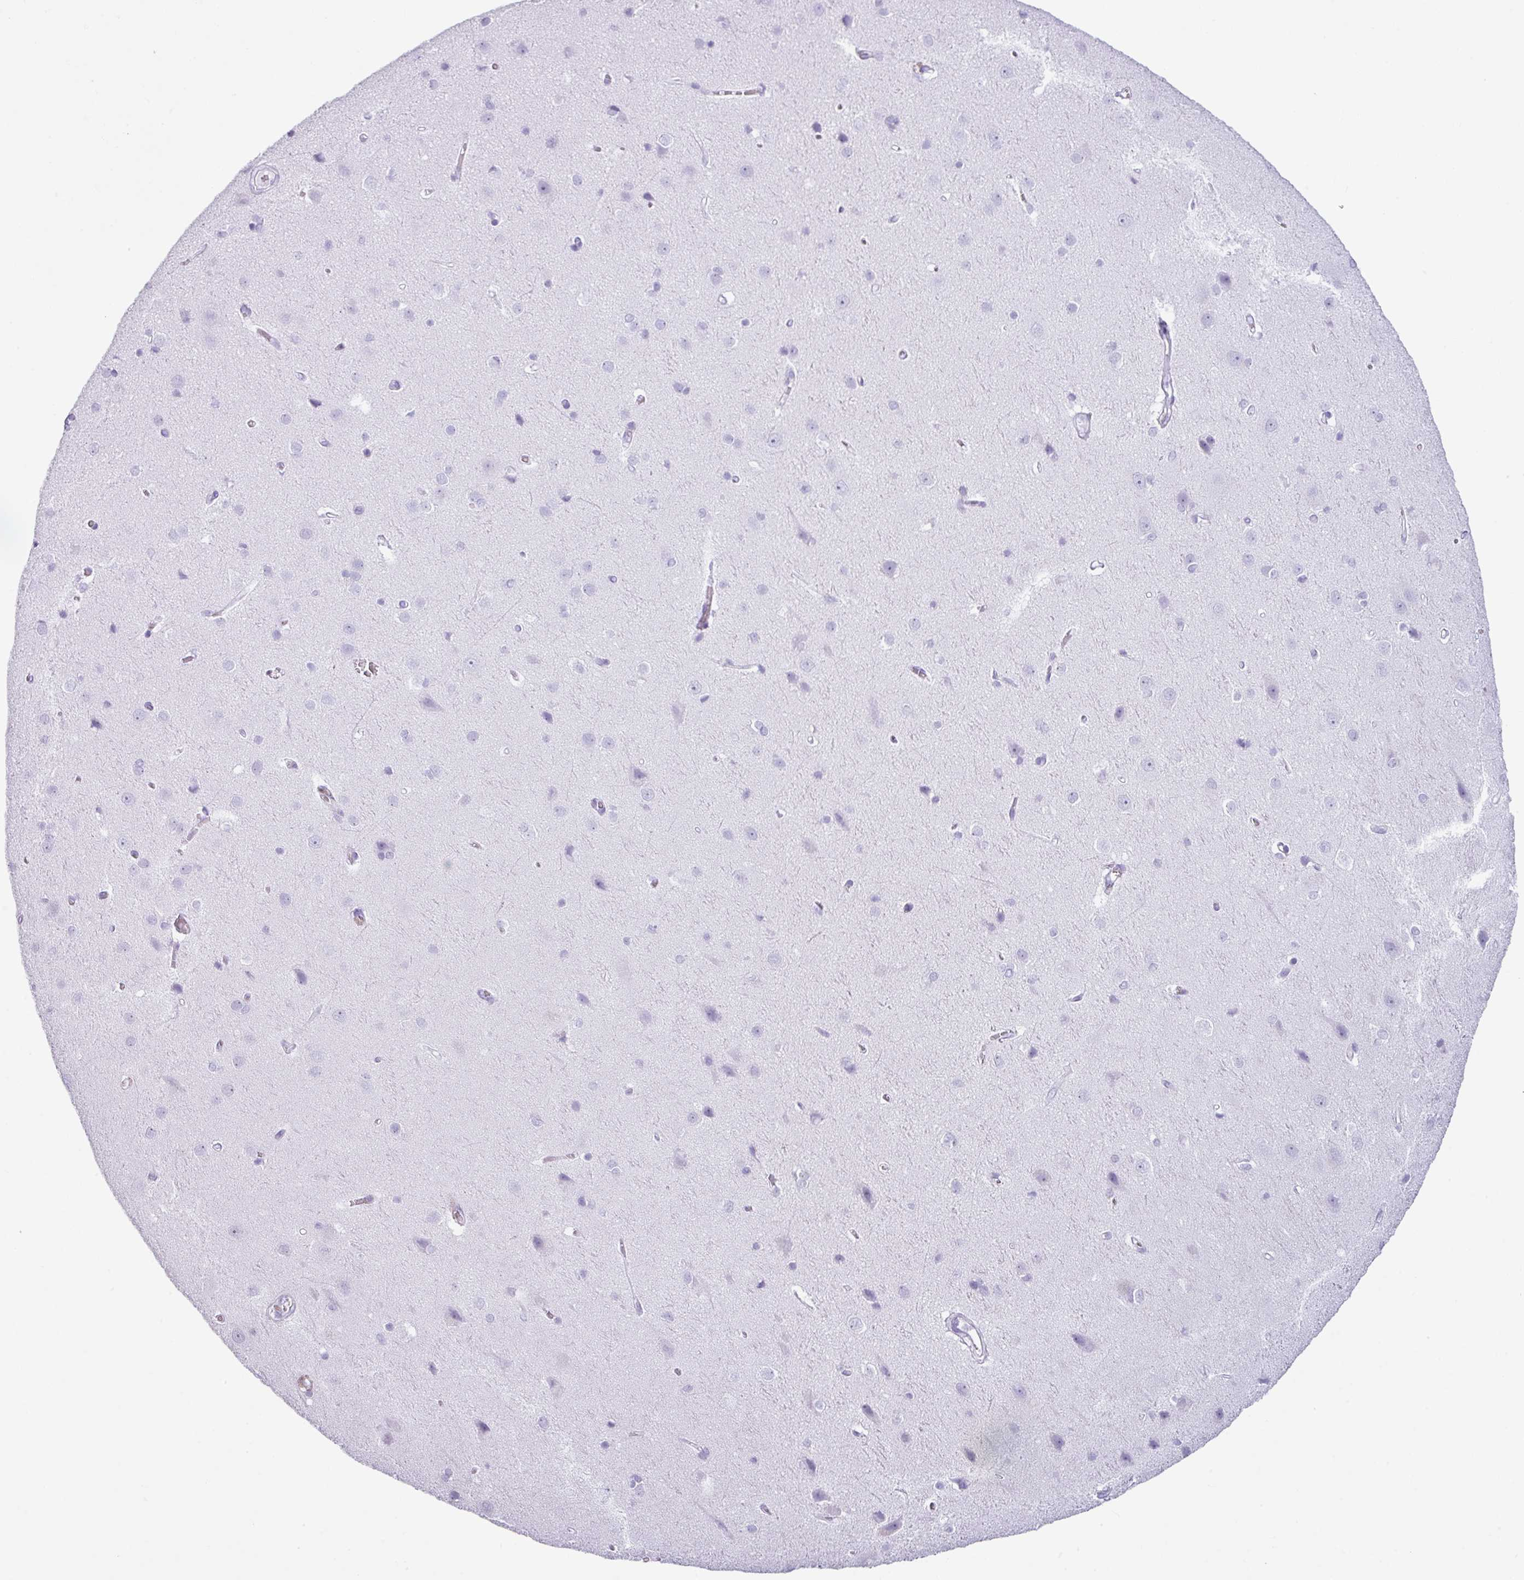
{"staining": {"intensity": "negative", "quantity": "none", "location": "none"}, "tissue": "cerebral cortex", "cell_type": "Endothelial cells", "image_type": "normal", "snomed": [{"axis": "morphology", "description": "Normal tissue, NOS"}, {"axis": "topography", "description": "Cerebral cortex"}], "caption": "Unremarkable cerebral cortex was stained to show a protein in brown. There is no significant positivity in endothelial cells. (Brightfield microscopy of DAB immunohistochemistry (IHC) at high magnification).", "gene": "STAT5A", "patient": {"sex": "male", "age": 37}}